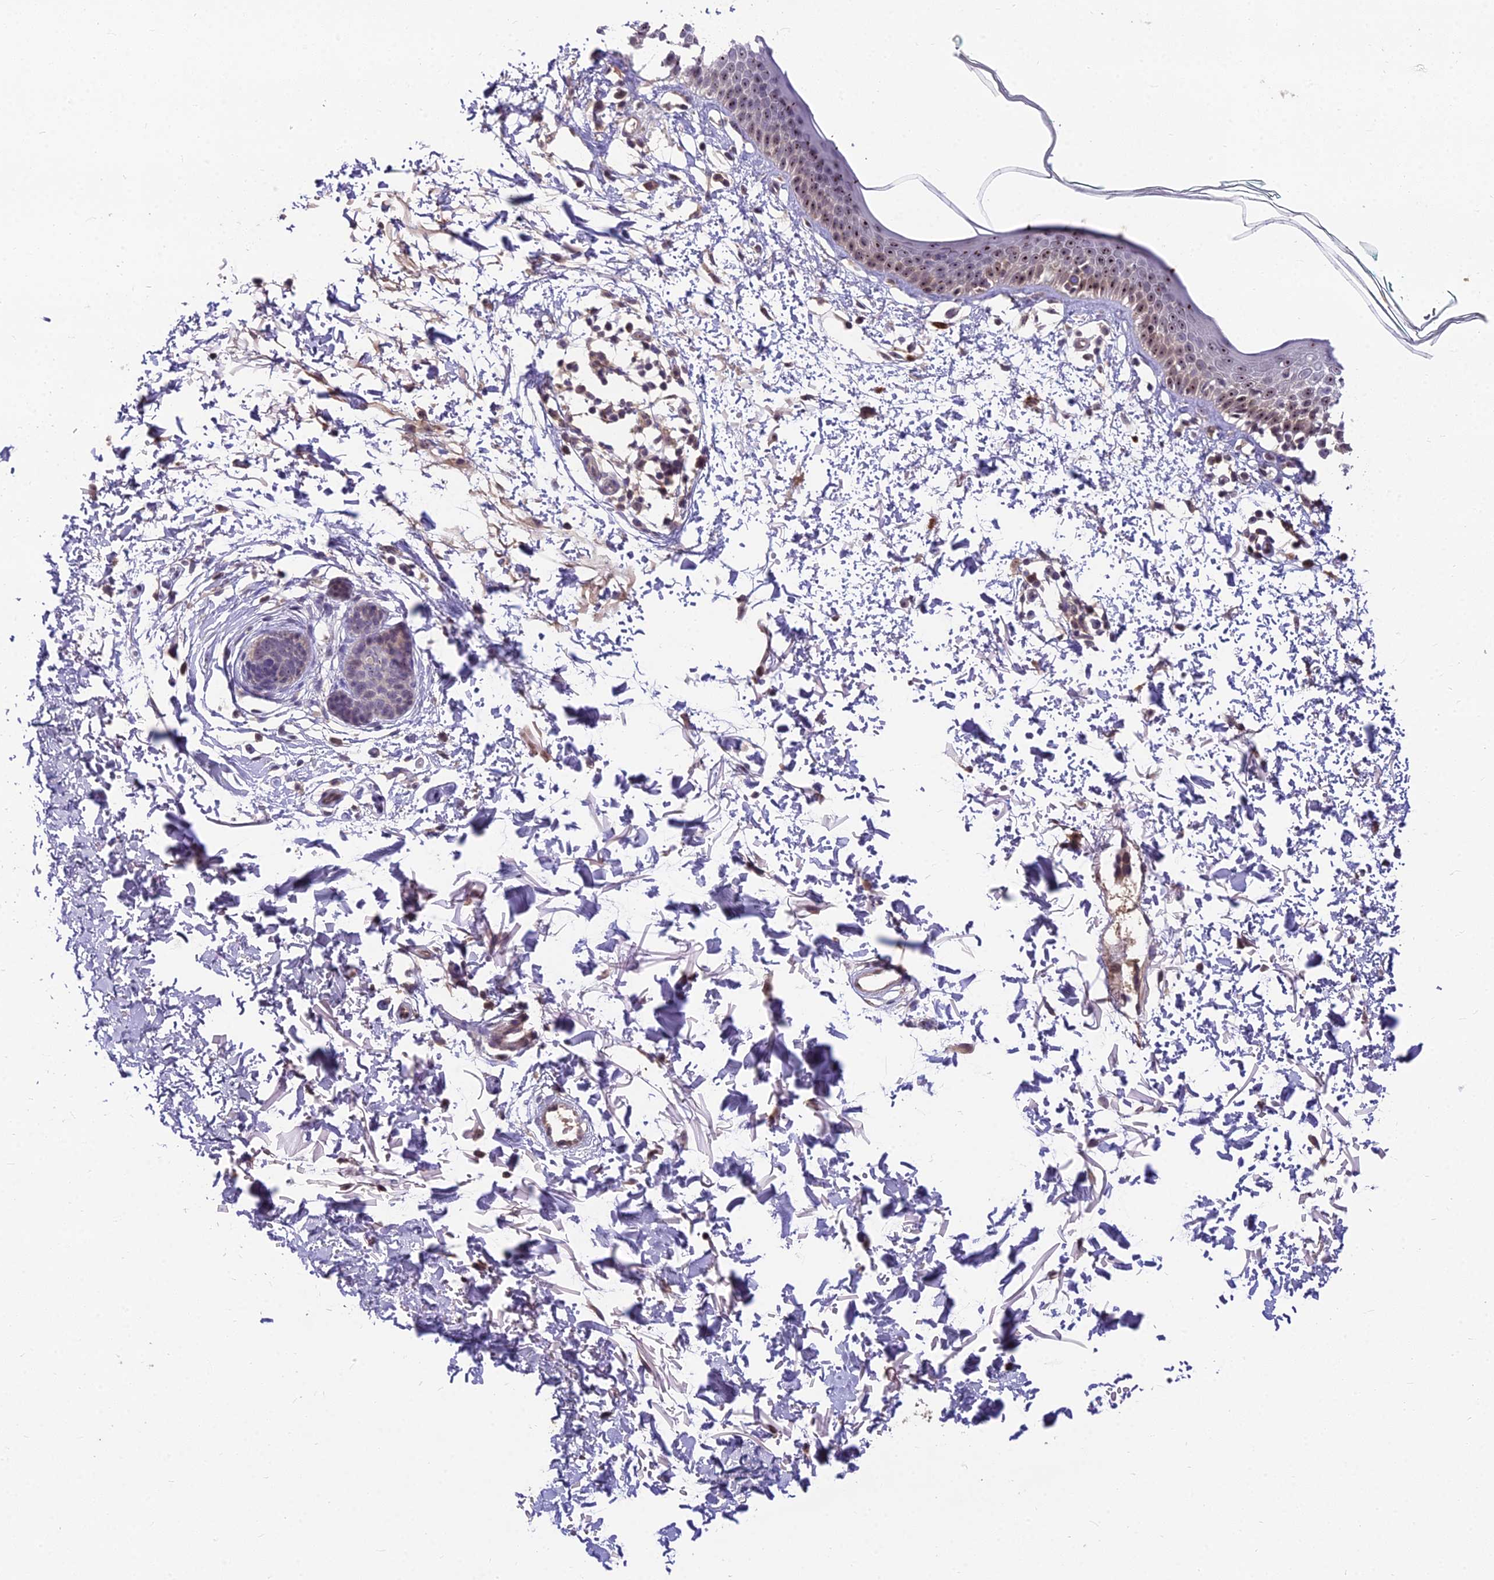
{"staining": {"intensity": "moderate", "quantity": ">75%", "location": "nuclear"}, "tissue": "skin", "cell_type": "Fibroblasts", "image_type": "normal", "snomed": [{"axis": "morphology", "description": "Normal tissue, NOS"}, {"axis": "topography", "description": "Skin"}], "caption": "Immunohistochemistry staining of normal skin, which reveals medium levels of moderate nuclear positivity in about >75% of fibroblasts indicating moderate nuclear protein expression. The staining was performed using DAB (brown) for protein detection and nuclei were counterstained in hematoxylin (blue).", "gene": "ZNF333", "patient": {"sex": "male", "age": 66}}